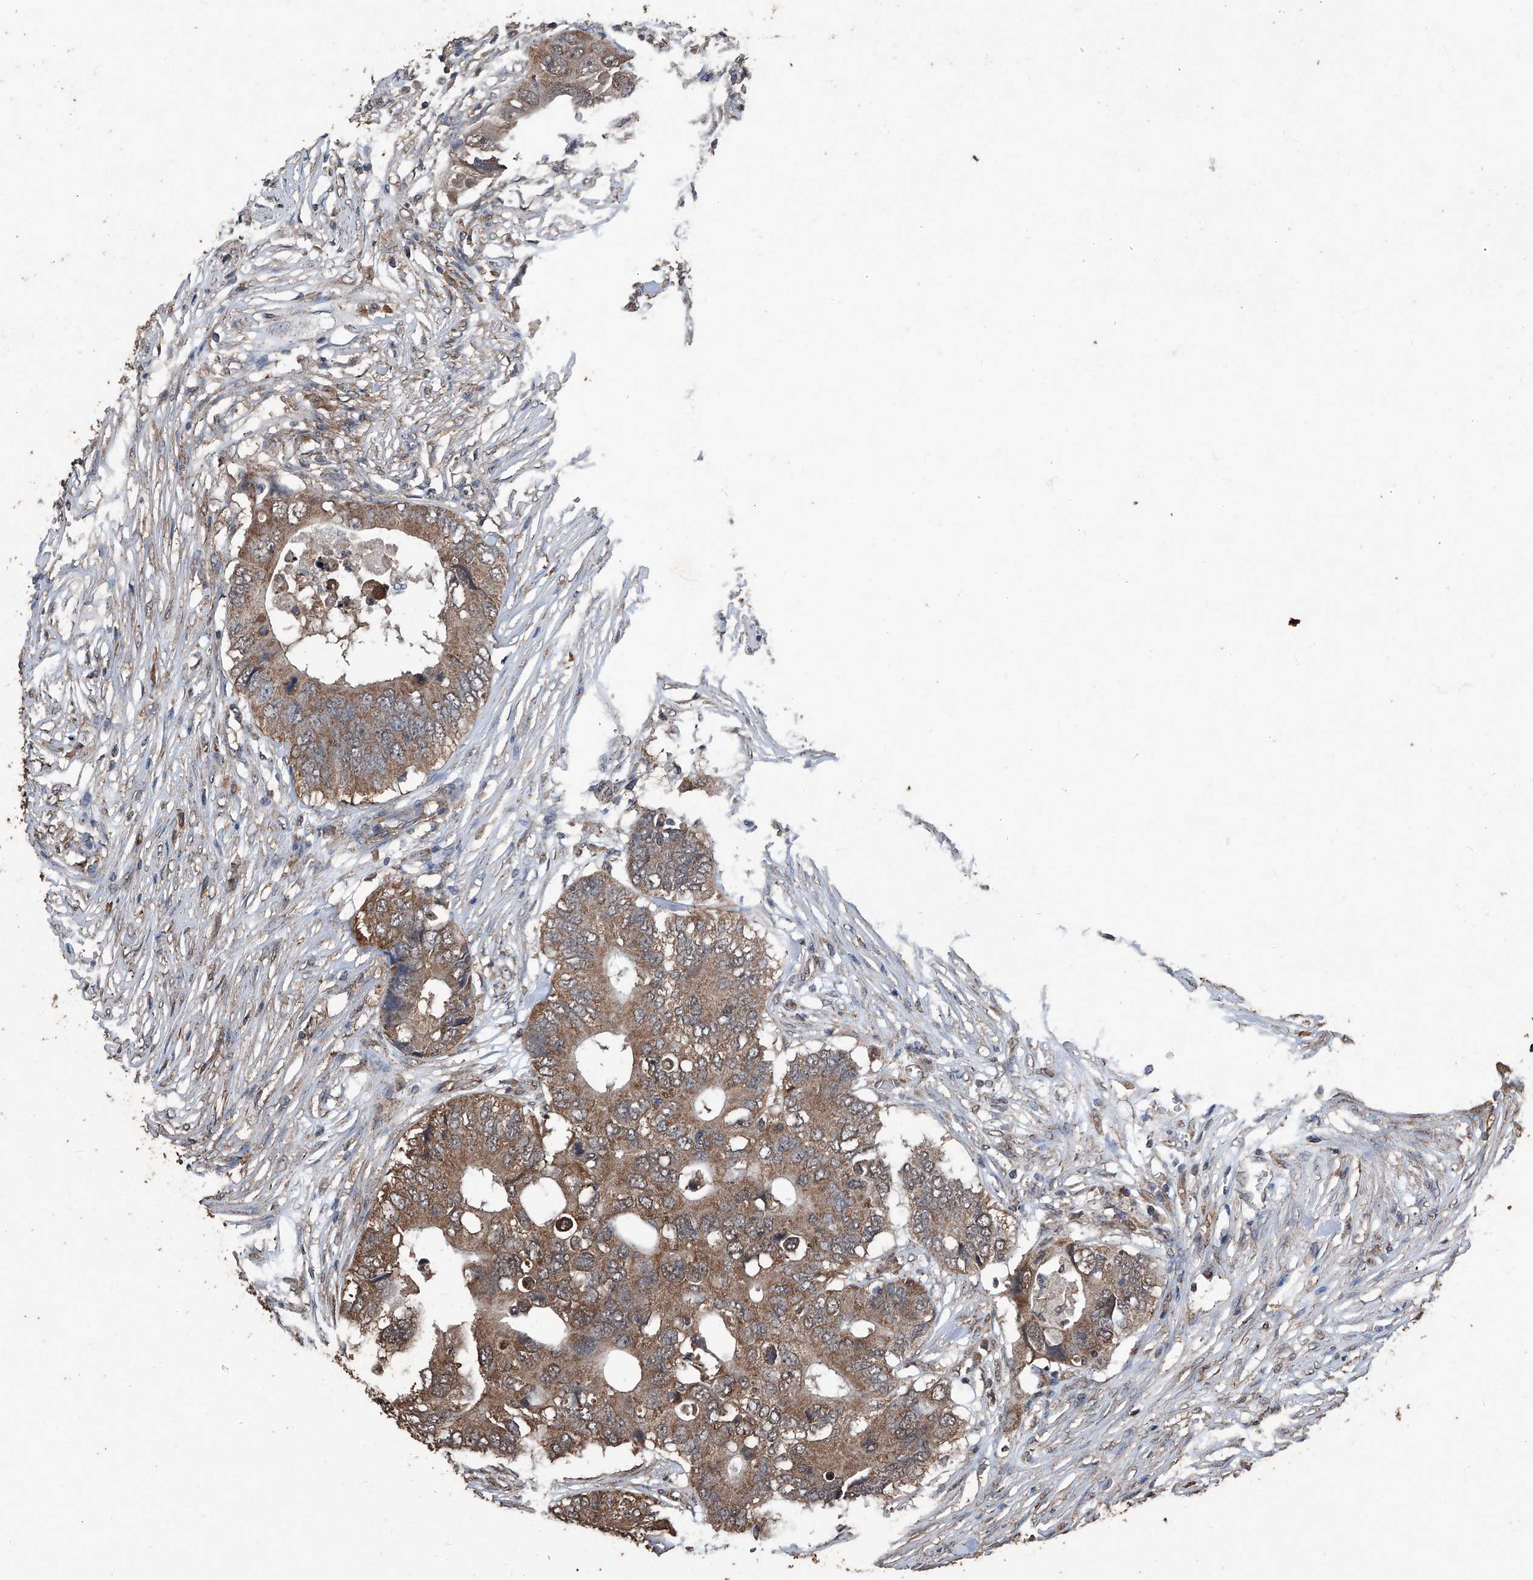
{"staining": {"intensity": "moderate", "quantity": ">75%", "location": "cytoplasmic/membranous"}, "tissue": "colorectal cancer", "cell_type": "Tumor cells", "image_type": "cancer", "snomed": [{"axis": "morphology", "description": "Adenocarcinoma, NOS"}, {"axis": "topography", "description": "Colon"}], "caption": "Adenocarcinoma (colorectal) was stained to show a protein in brown. There is medium levels of moderate cytoplasmic/membranous expression in approximately >75% of tumor cells.", "gene": "STARD7", "patient": {"sex": "male", "age": 71}}